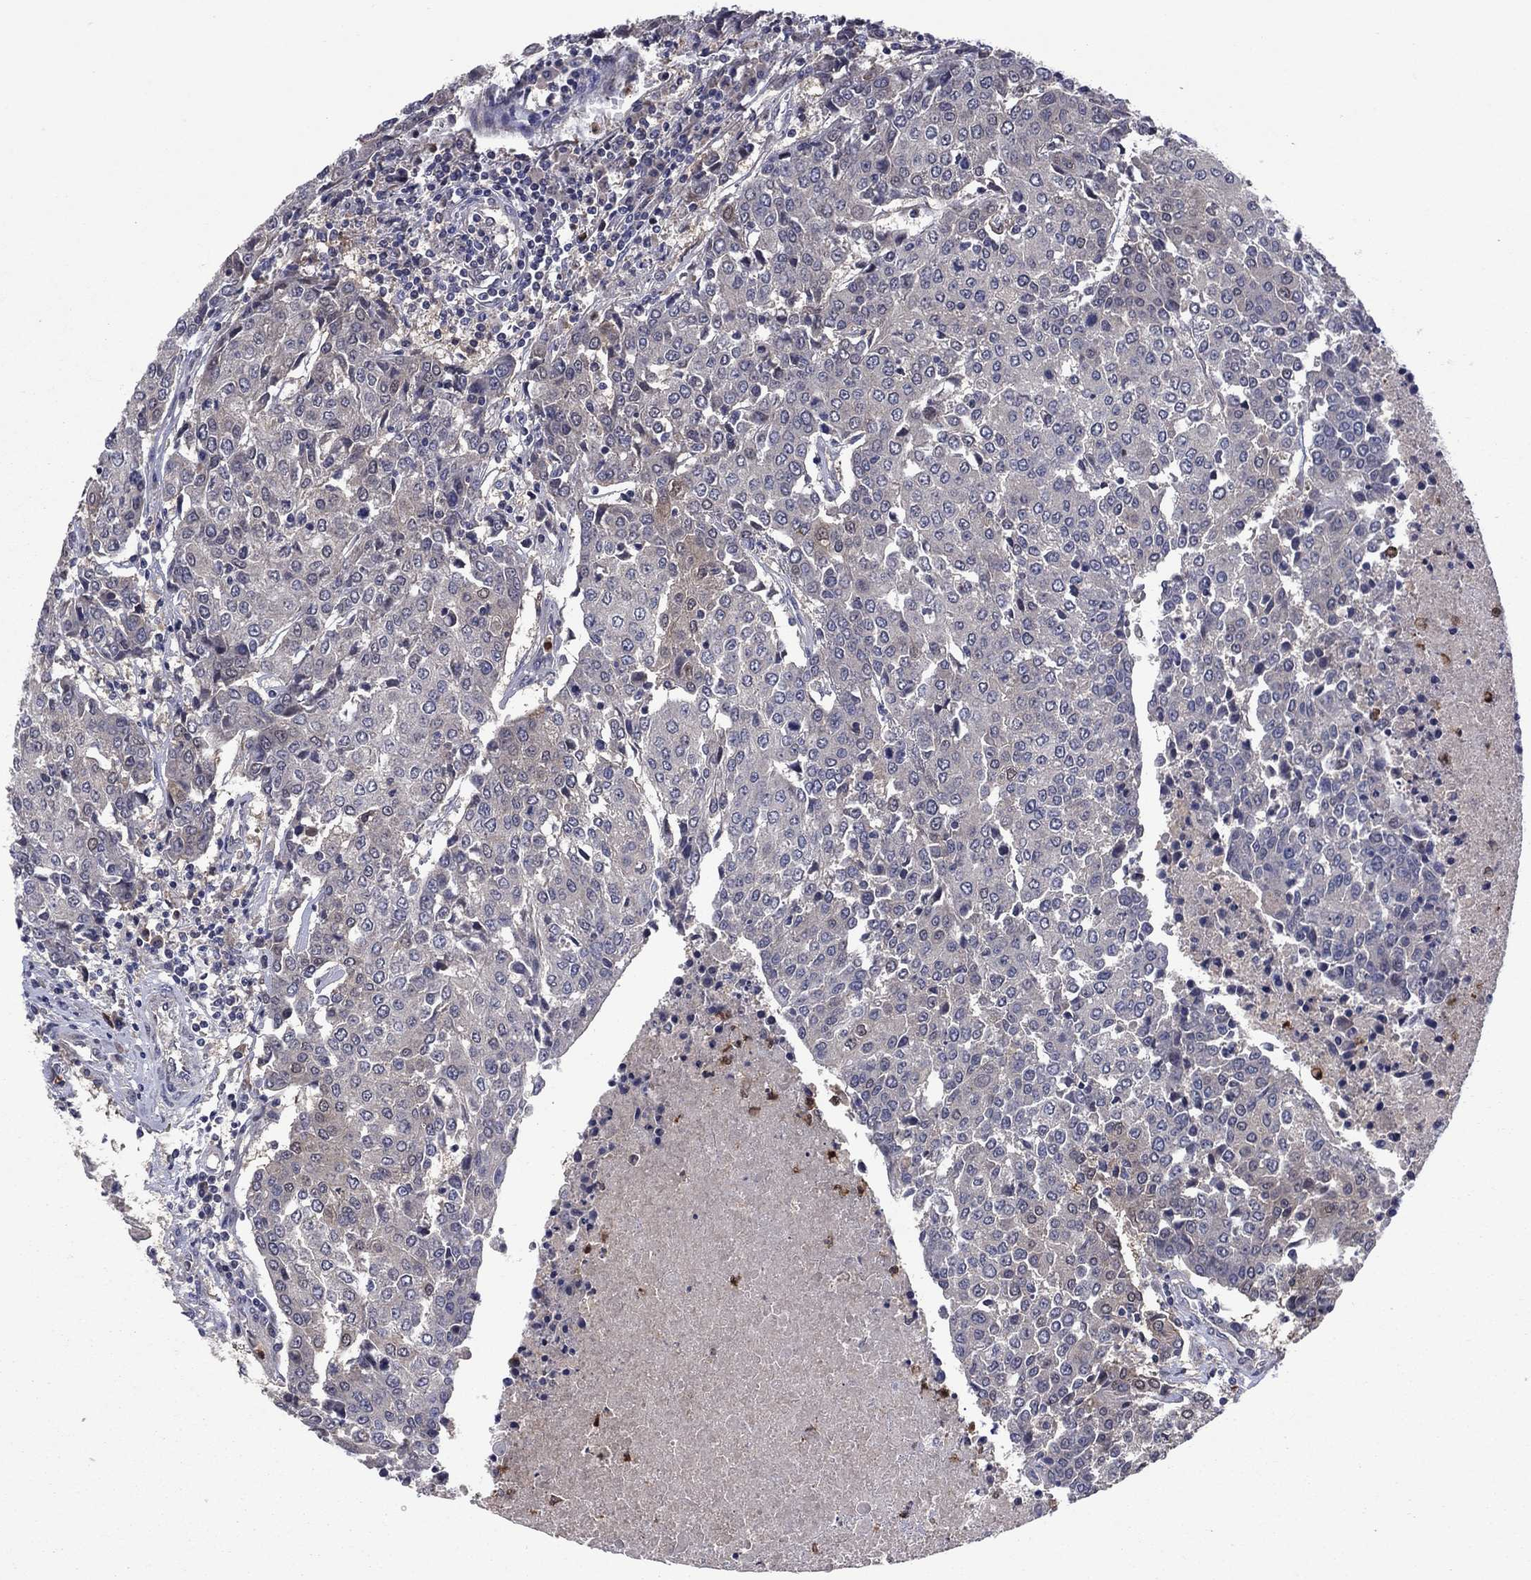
{"staining": {"intensity": "weak", "quantity": "<25%", "location": "cytoplasmic/membranous"}, "tissue": "urothelial cancer", "cell_type": "Tumor cells", "image_type": "cancer", "snomed": [{"axis": "morphology", "description": "Urothelial carcinoma, High grade"}, {"axis": "topography", "description": "Urinary bladder"}], "caption": "Immunohistochemical staining of human urothelial carcinoma (high-grade) displays no significant staining in tumor cells.", "gene": "MSRB1", "patient": {"sex": "female", "age": 85}}